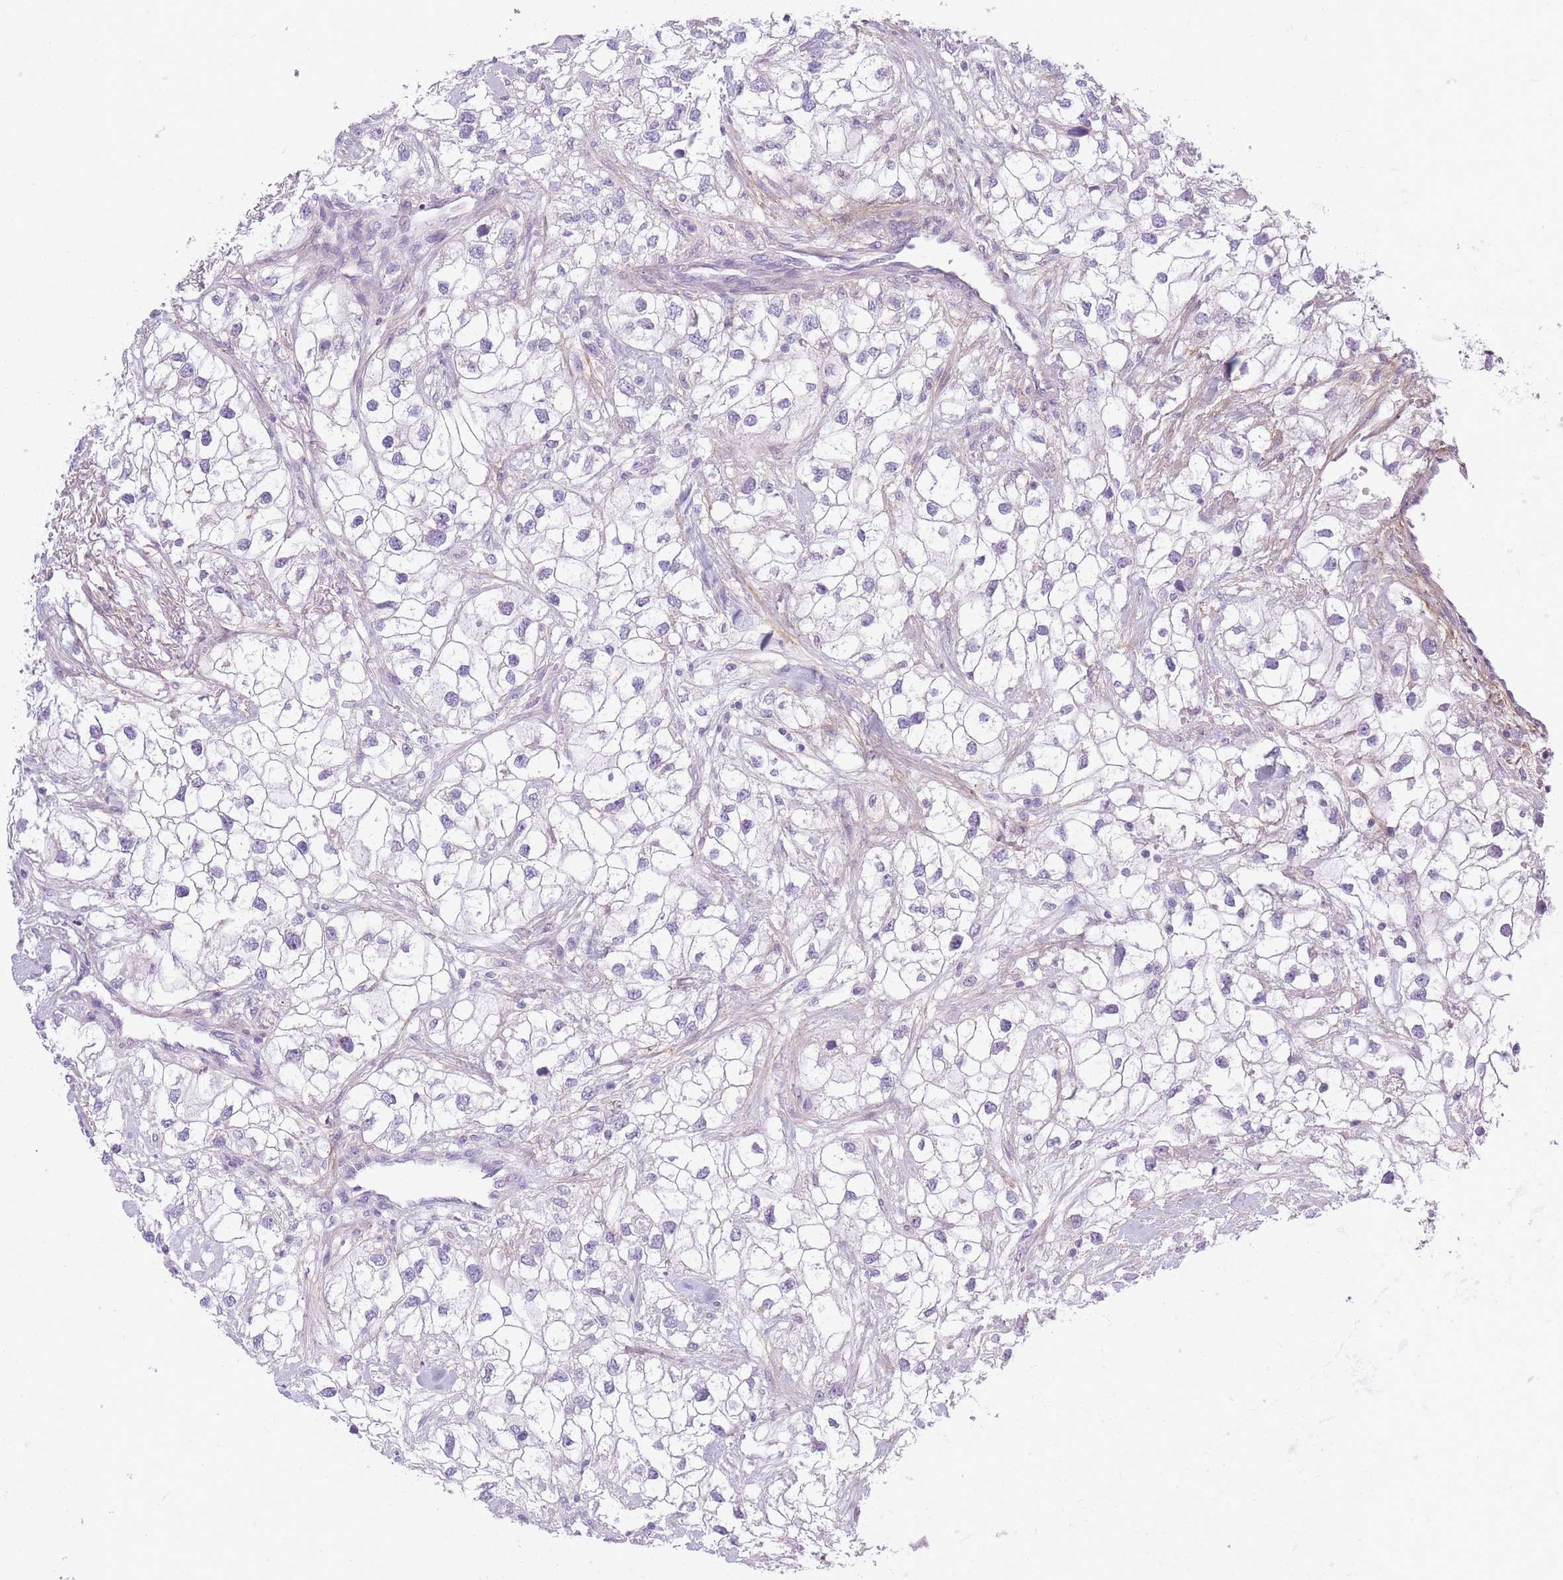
{"staining": {"intensity": "negative", "quantity": "none", "location": "none"}, "tissue": "renal cancer", "cell_type": "Tumor cells", "image_type": "cancer", "snomed": [{"axis": "morphology", "description": "Adenocarcinoma, NOS"}, {"axis": "topography", "description": "Kidney"}], "caption": "This is an immunohistochemistry (IHC) photomicrograph of renal cancer (adenocarcinoma). There is no expression in tumor cells.", "gene": "AP3M2", "patient": {"sex": "male", "age": 59}}